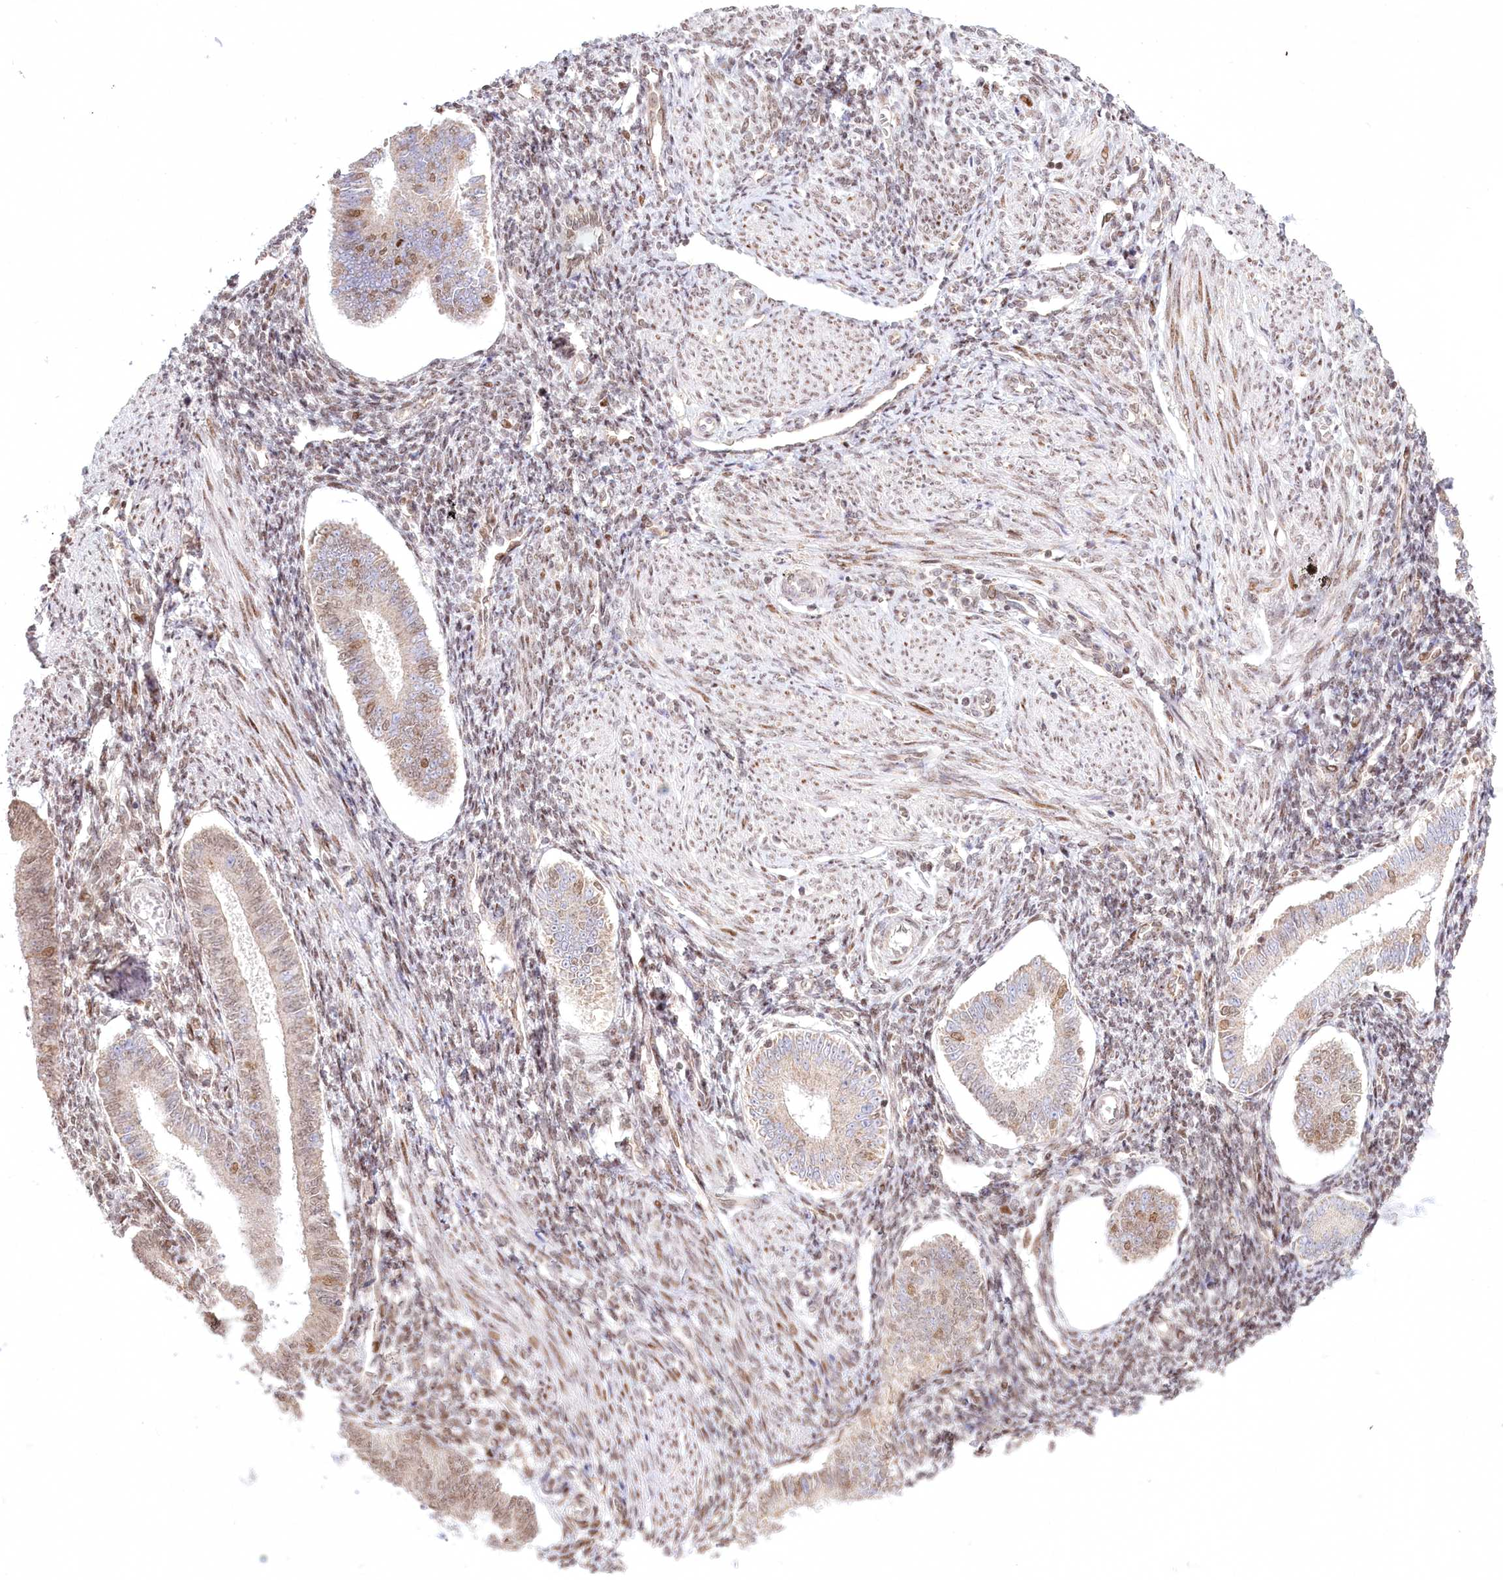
{"staining": {"intensity": "moderate", "quantity": "<25%", "location": "nuclear"}, "tissue": "endometrium", "cell_type": "Cells in endometrial stroma", "image_type": "normal", "snomed": [{"axis": "morphology", "description": "Normal tissue, NOS"}, {"axis": "topography", "description": "Uterus"}, {"axis": "topography", "description": "Endometrium"}], "caption": "High-magnification brightfield microscopy of unremarkable endometrium stained with DAB (3,3'-diaminobenzidine) (brown) and counterstained with hematoxylin (blue). cells in endometrial stroma exhibit moderate nuclear positivity is identified in approximately<25% of cells.", "gene": "PYURF", "patient": {"sex": "female", "age": 48}}